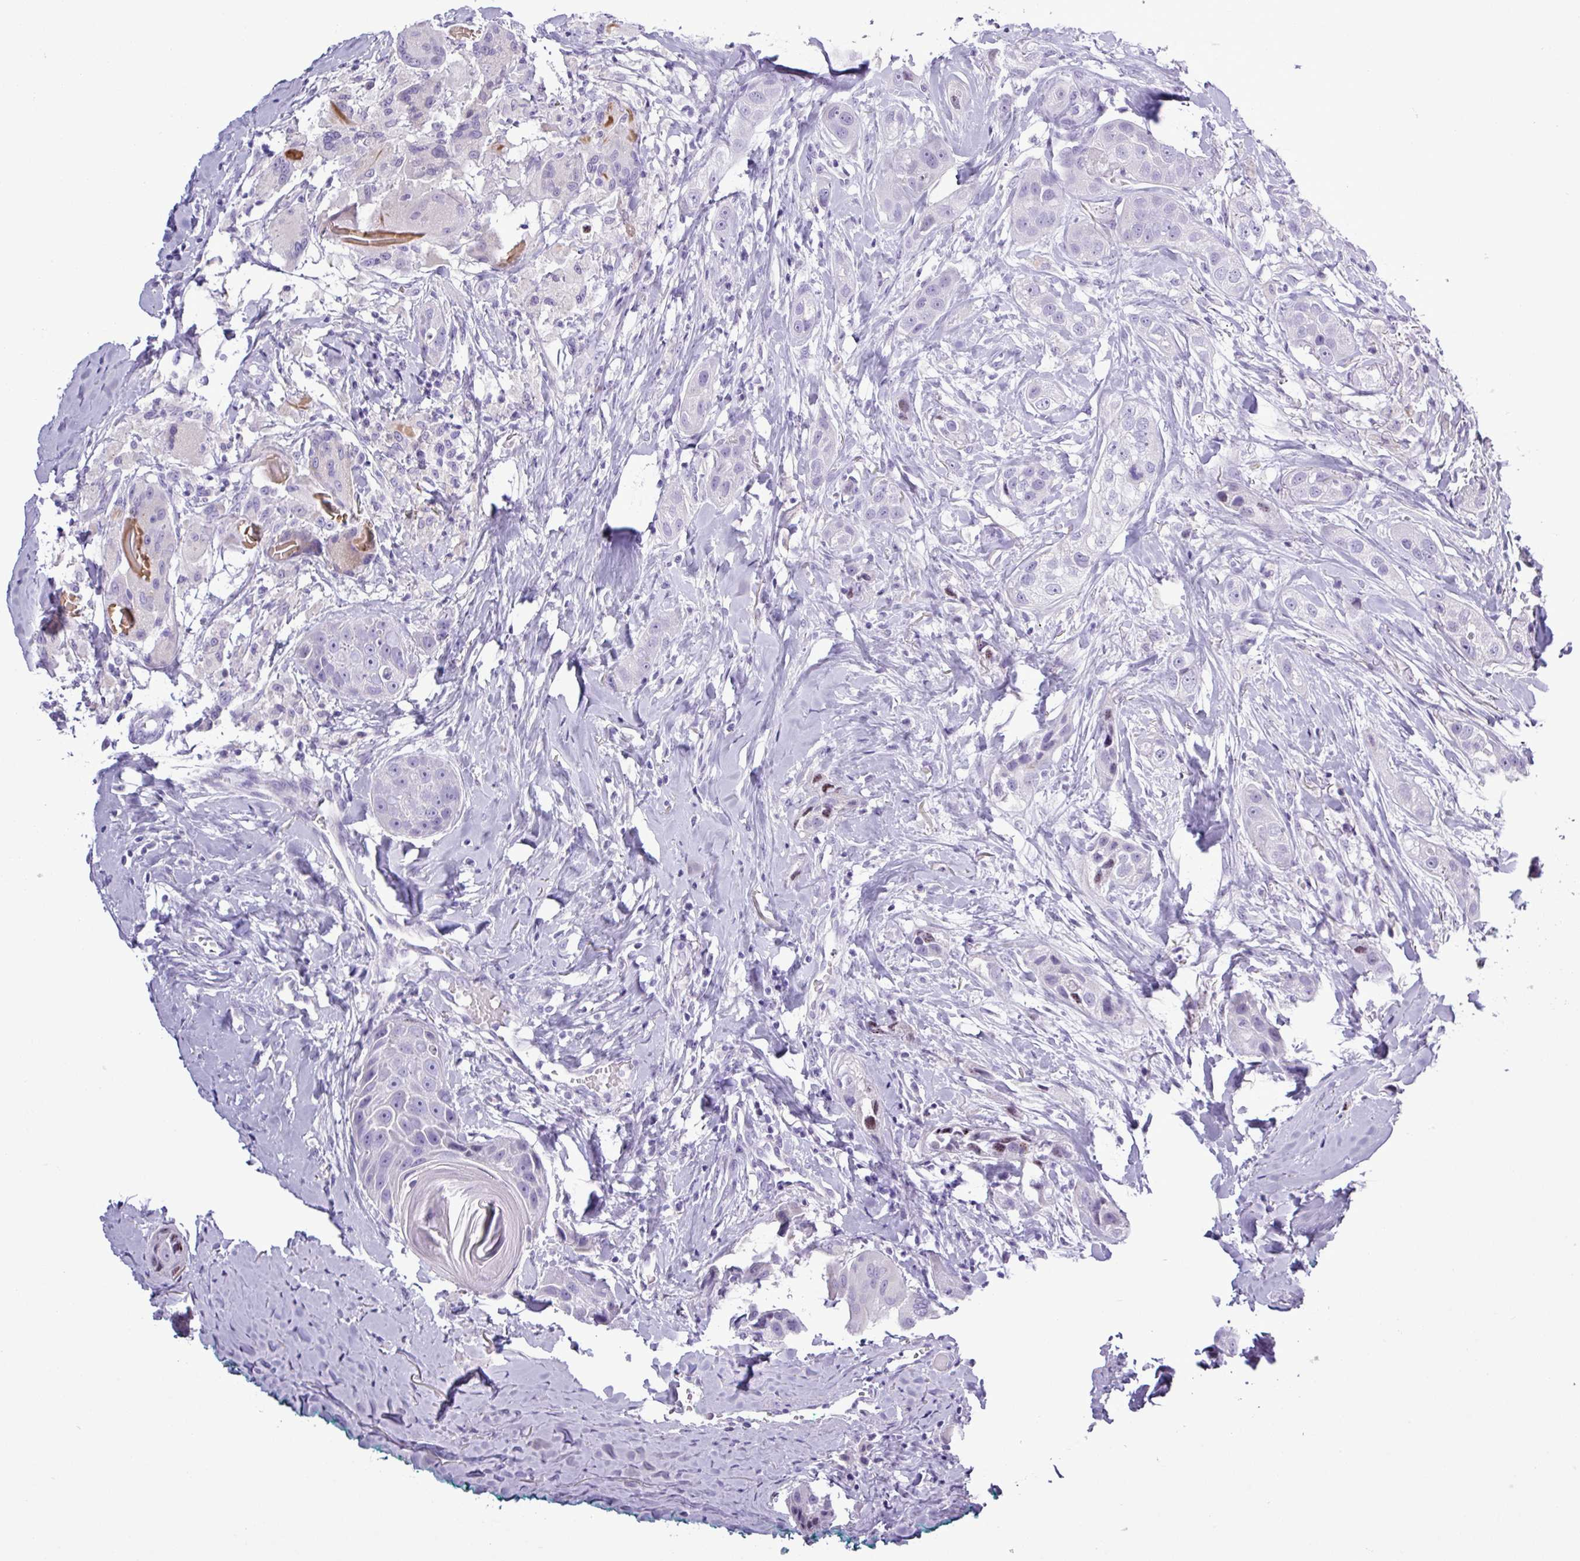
{"staining": {"intensity": "negative", "quantity": "none", "location": "none"}, "tissue": "head and neck cancer", "cell_type": "Tumor cells", "image_type": "cancer", "snomed": [{"axis": "morphology", "description": "Normal tissue, NOS"}, {"axis": "morphology", "description": "Squamous cell carcinoma, NOS"}, {"axis": "topography", "description": "Skeletal muscle"}, {"axis": "topography", "description": "Head-Neck"}], "caption": "This is an IHC image of human head and neck cancer (squamous cell carcinoma). There is no positivity in tumor cells.", "gene": "ALDH3A1", "patient": {"sex": "male", "age": 51}}